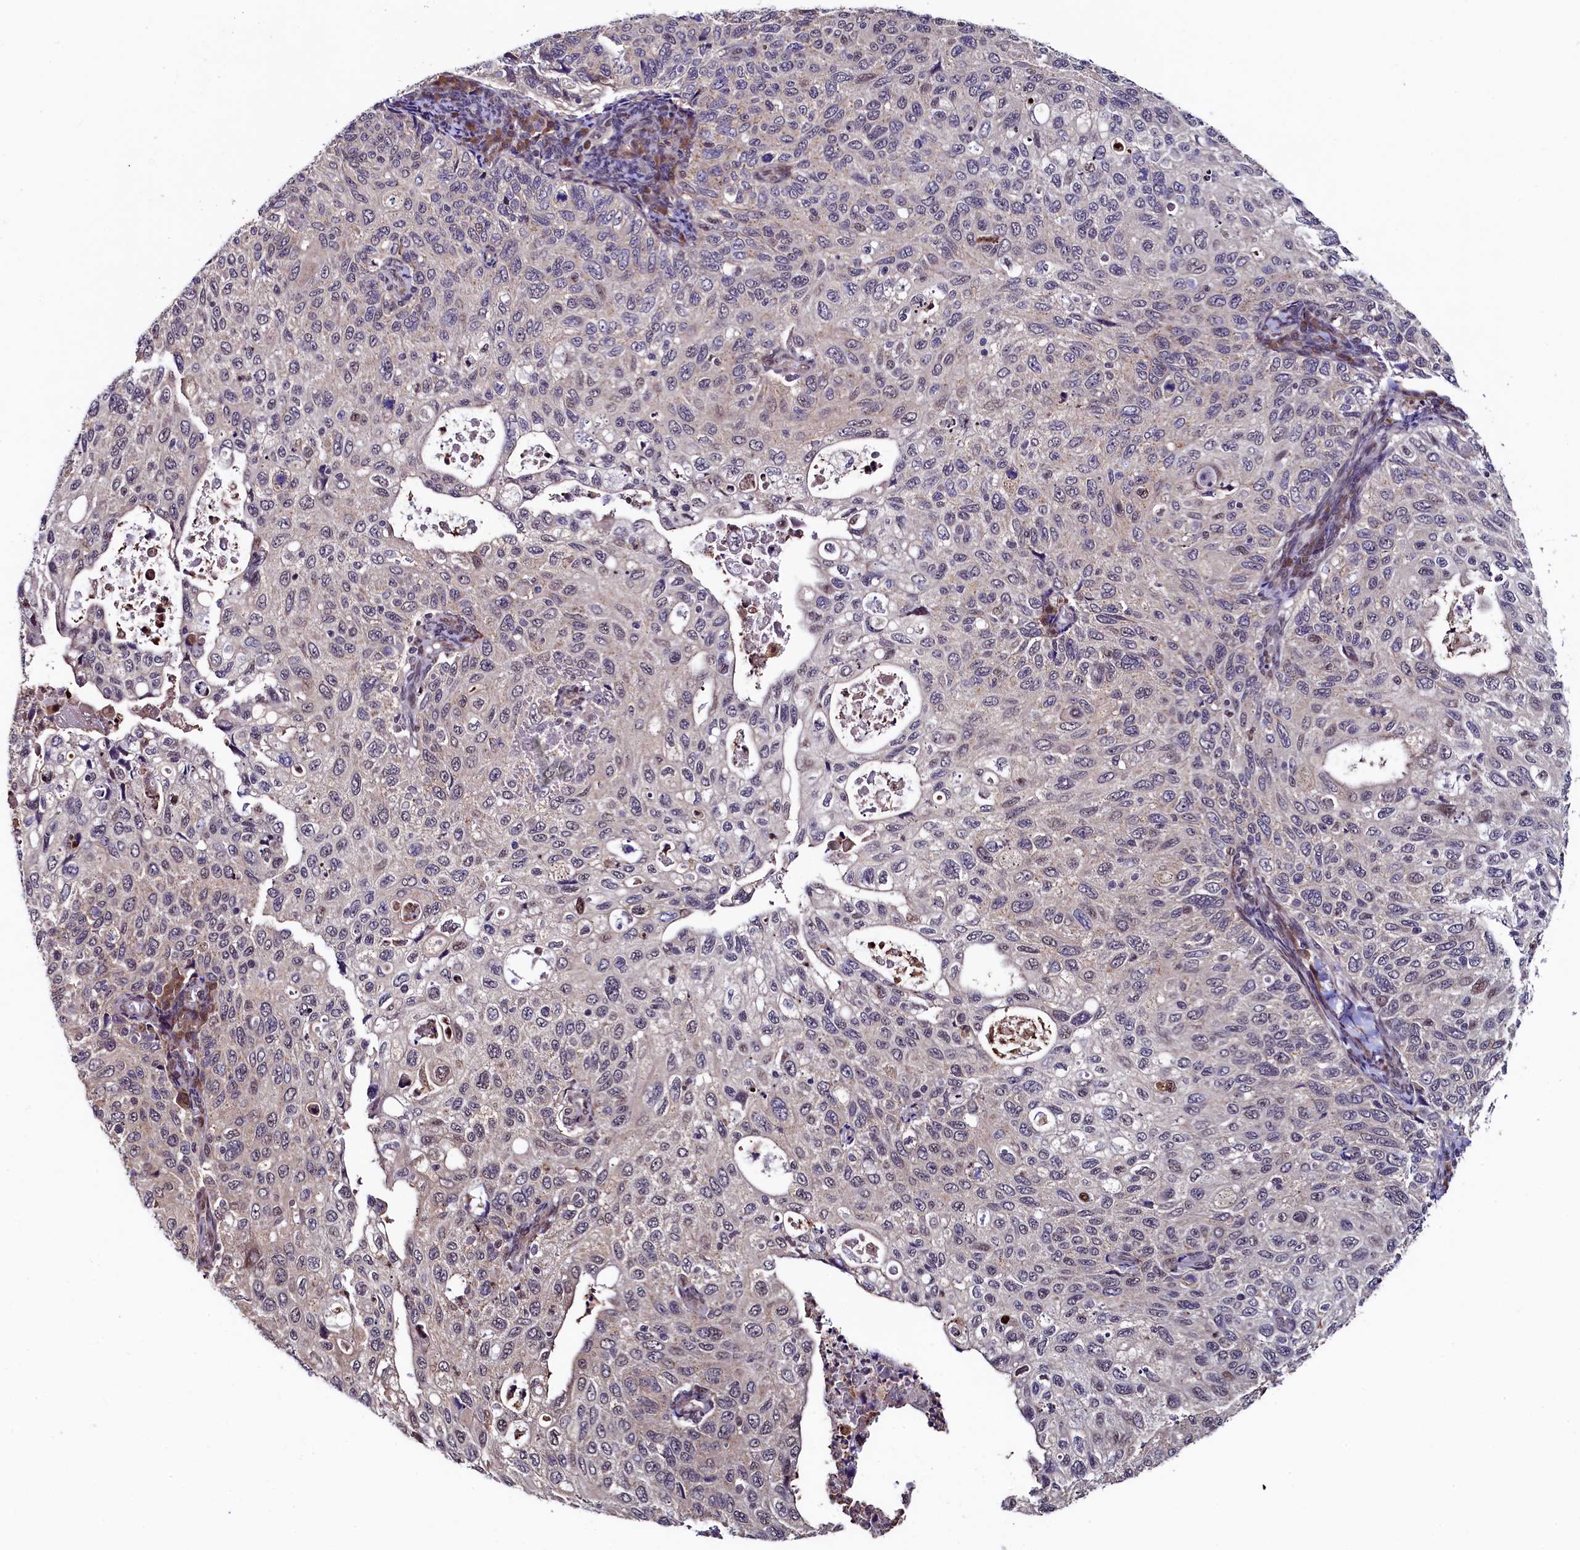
{"staining": {"intensity": "negative", "quantity": "none", "location": "none"}, "tissue": "cervical cancer", "cell_type": "Tumor cells", "image_type": "cancer", "snomed": [{"axis": "morphology", "description": "Squamous cell carcinoma, NOS"}, {"axis": "topography", "description": "Cervix"}], "caption": "DAB (3,3'-diaminobenzidine) immunohistochemical staining of human squamous cell carcinoma (cervical) demonstrates no significant expression in tumor cells.", "gene": "LEO1", "patient": {"sex": "female", "age": 70}}